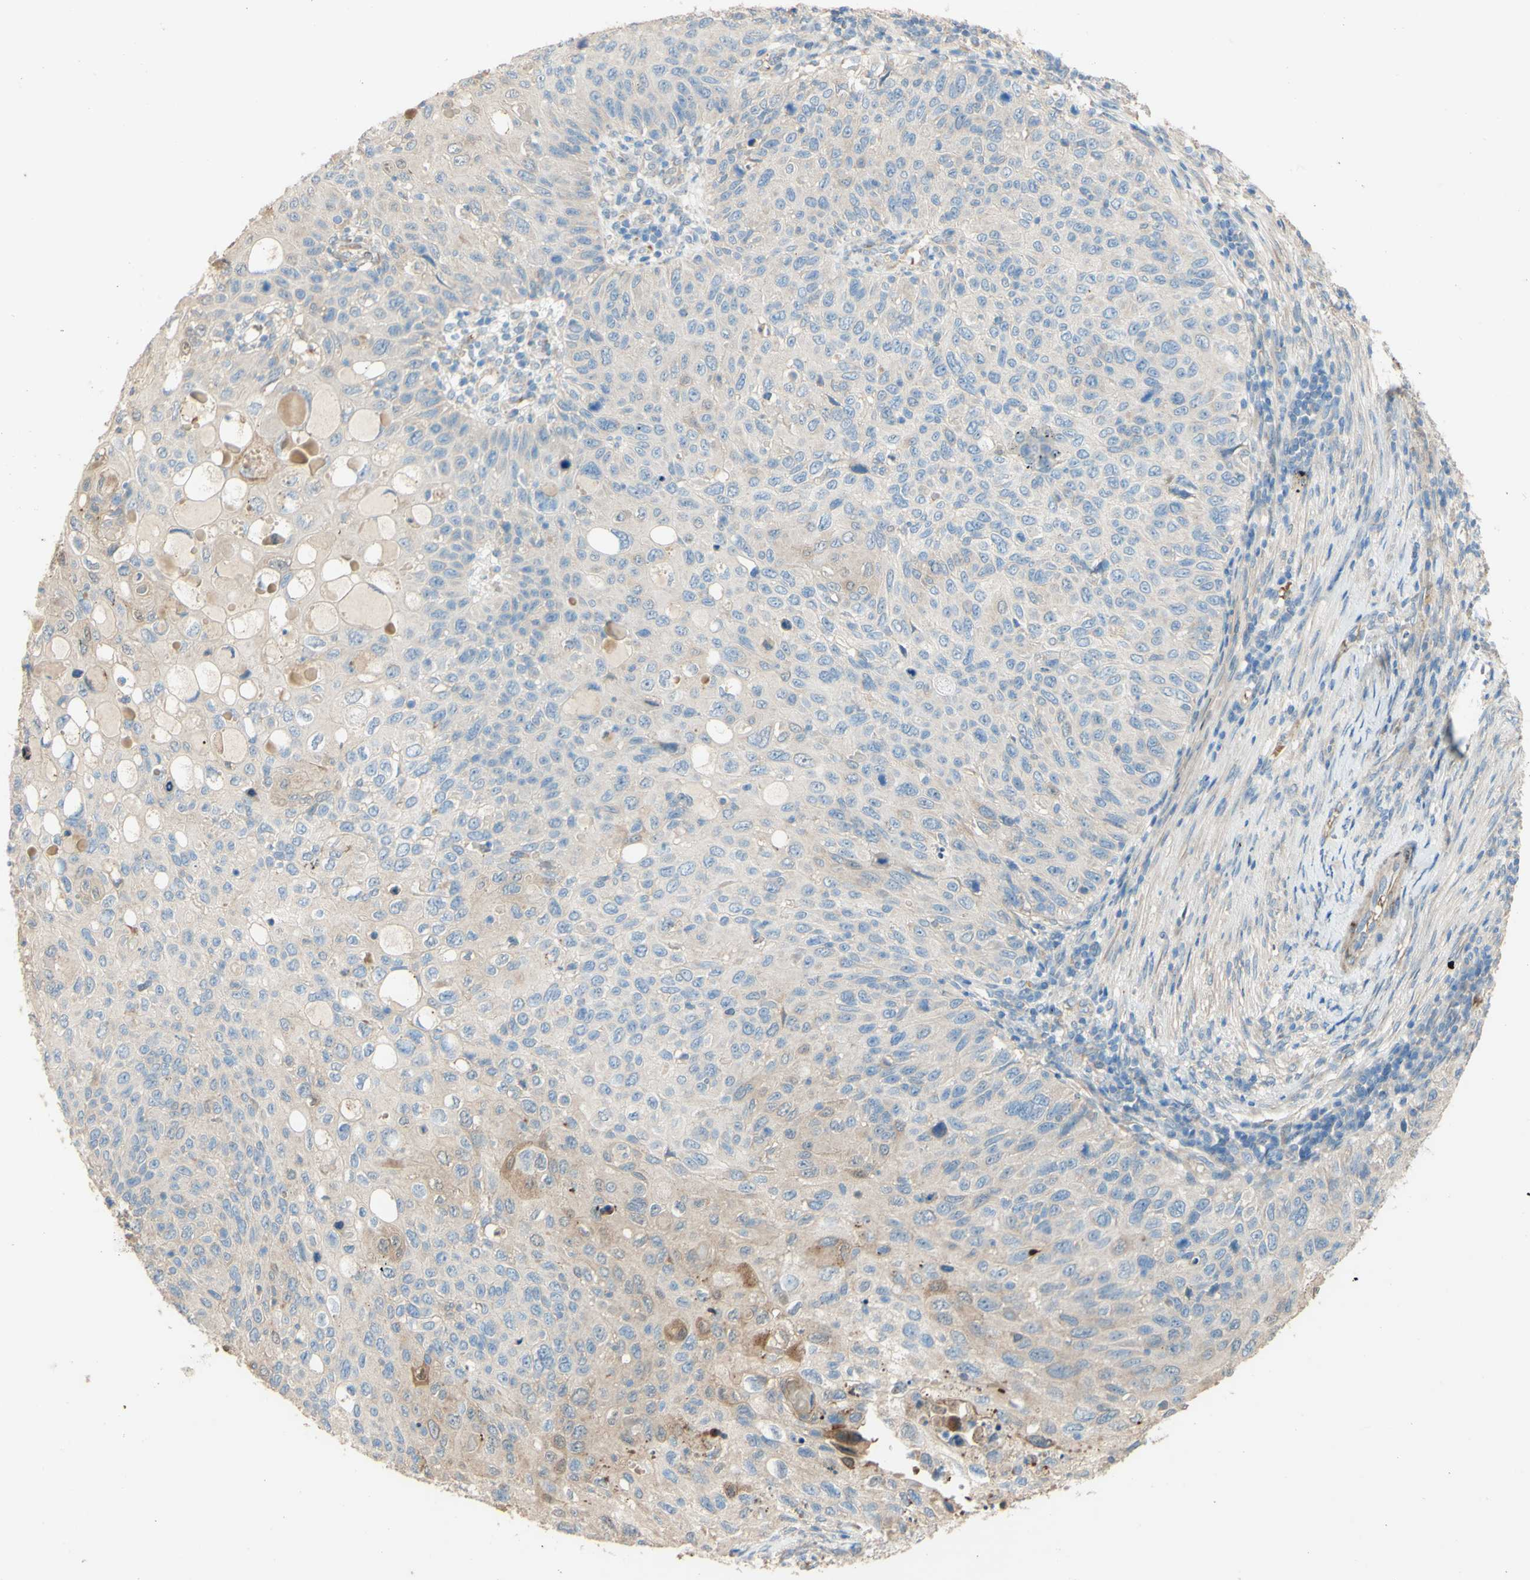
{"staining": {"intensity": "moderate", "quantity": "<25%", "location": "cytoplasmic/membranous"}, "tissue": "cervical cancer", "cell_type": "Tumor cells", "image_type": "cancer", "snomed": [{"axis": "morphology", "description": "Squamous cell carcinoma, NOS"}, {"axis": "topography", "description": "Cervix"}], "caption": "Moderate cytoplasmic/membranous positivity is appreciated in about <25% of tumor cells in cervical cancer (squamous cell carcinoma).", "gene": "DKK3", "patient": {"sex": "female", "age": 70}}